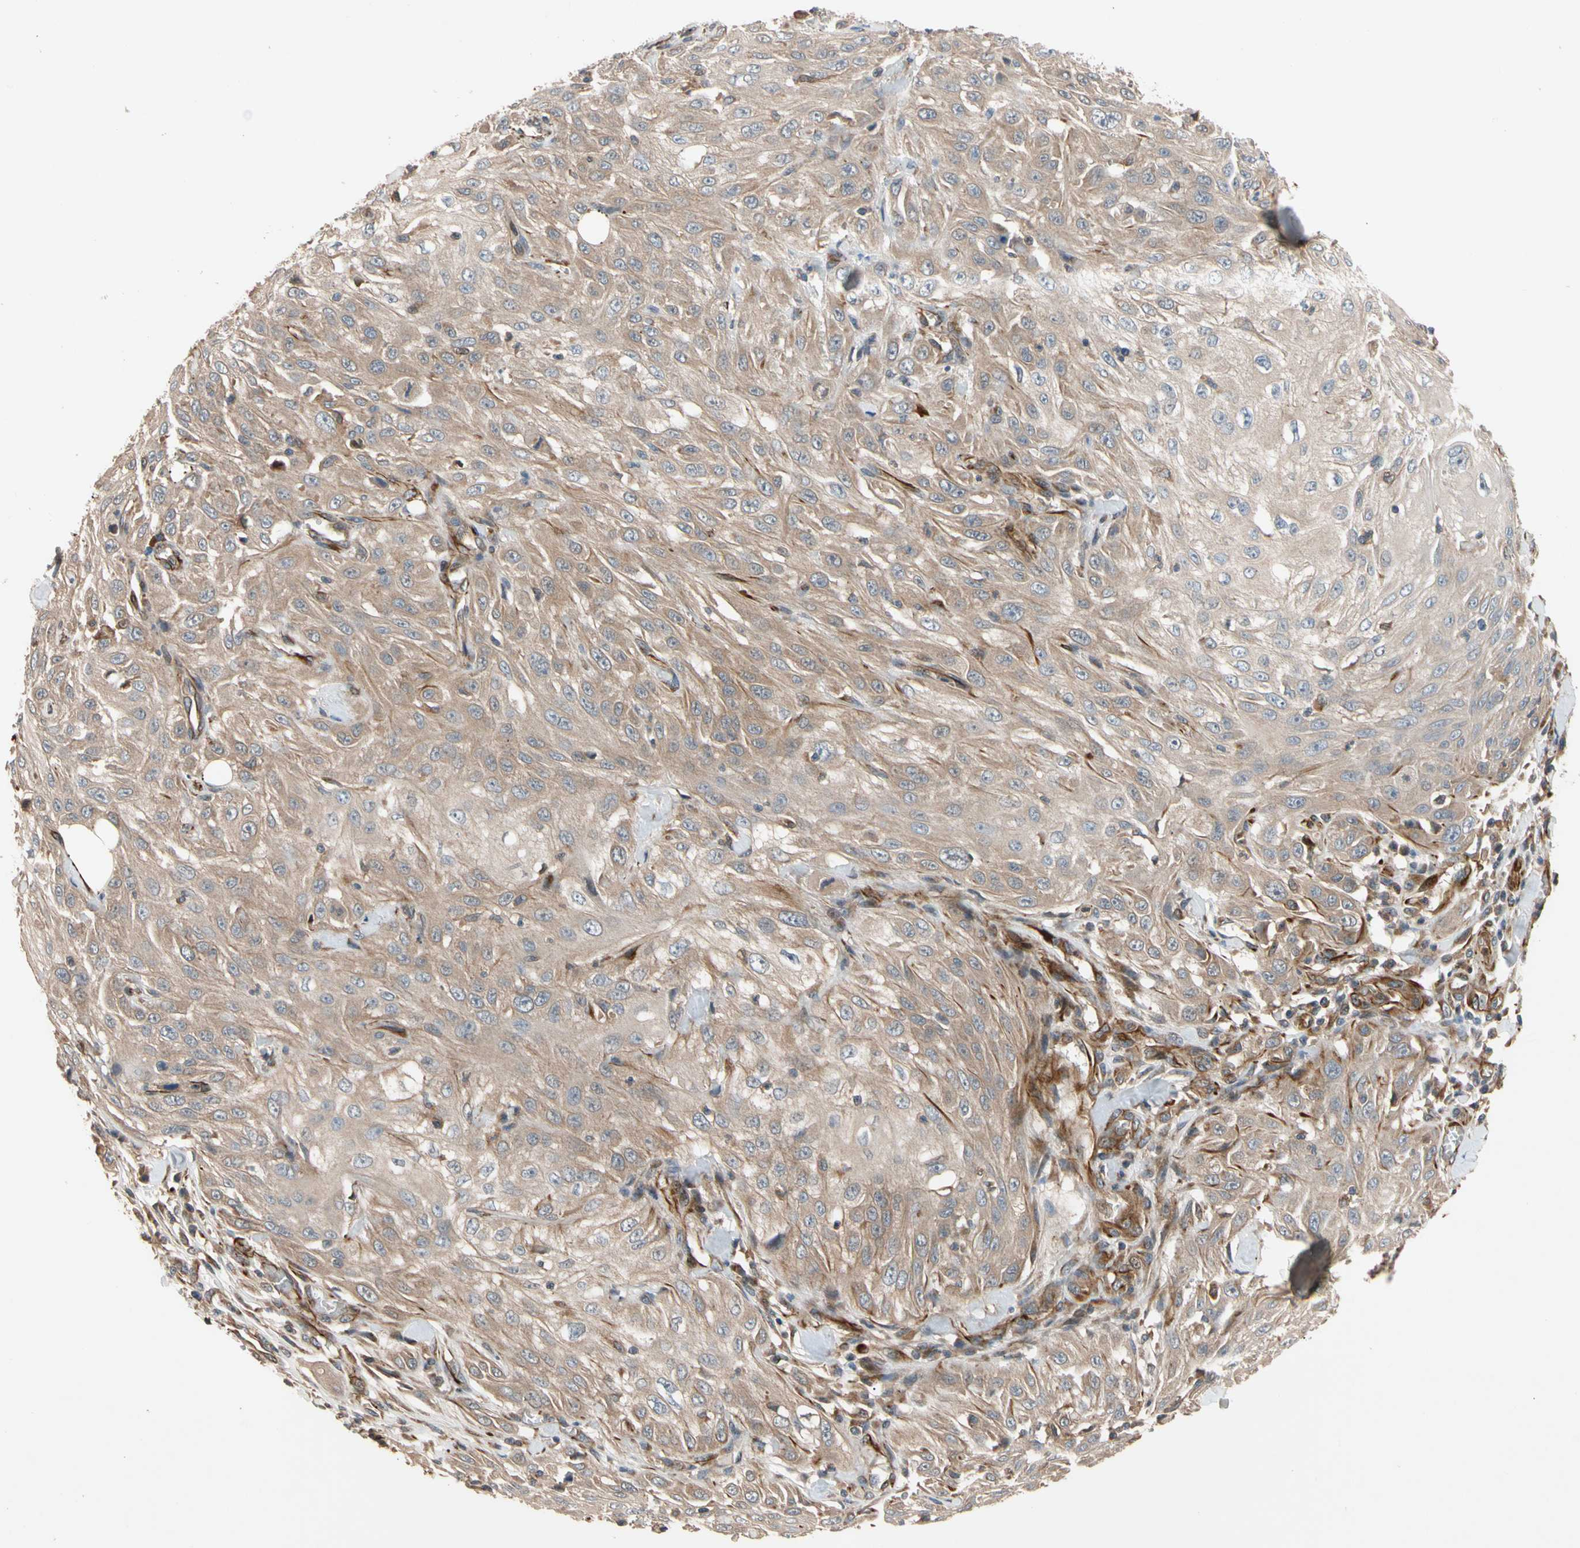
{"staining": {"intensity": "weak", "quantity": ">75%", "location": "cytoplasmic/membranous"}, "tissue": "skin cancer", "cell_type": "Tumor cells", "image_type": "cancer", "snomed": [{"axis": "morphology", "description": "Squamous cell carcinoma, NOS"}, {"axis": "morphology", "description": "Squamous cell carcinoma, metastatic, NOS"}, {"axis": "topography", "description": "Skin"}, {"axis": "topography", "description": "Lymph node"}], "caption": "Immunohistochemical staining of human skin cancer shows low levels of weak cytoplasmic/membranous positivity in approximately >75% of tumor cells. Using DAB (brown) and hematoxylin (blue) stains, captured at high magnification using brightfield microscopy.", "gene": "FGD6", "patient": {"sex": "male", "age": 75}}